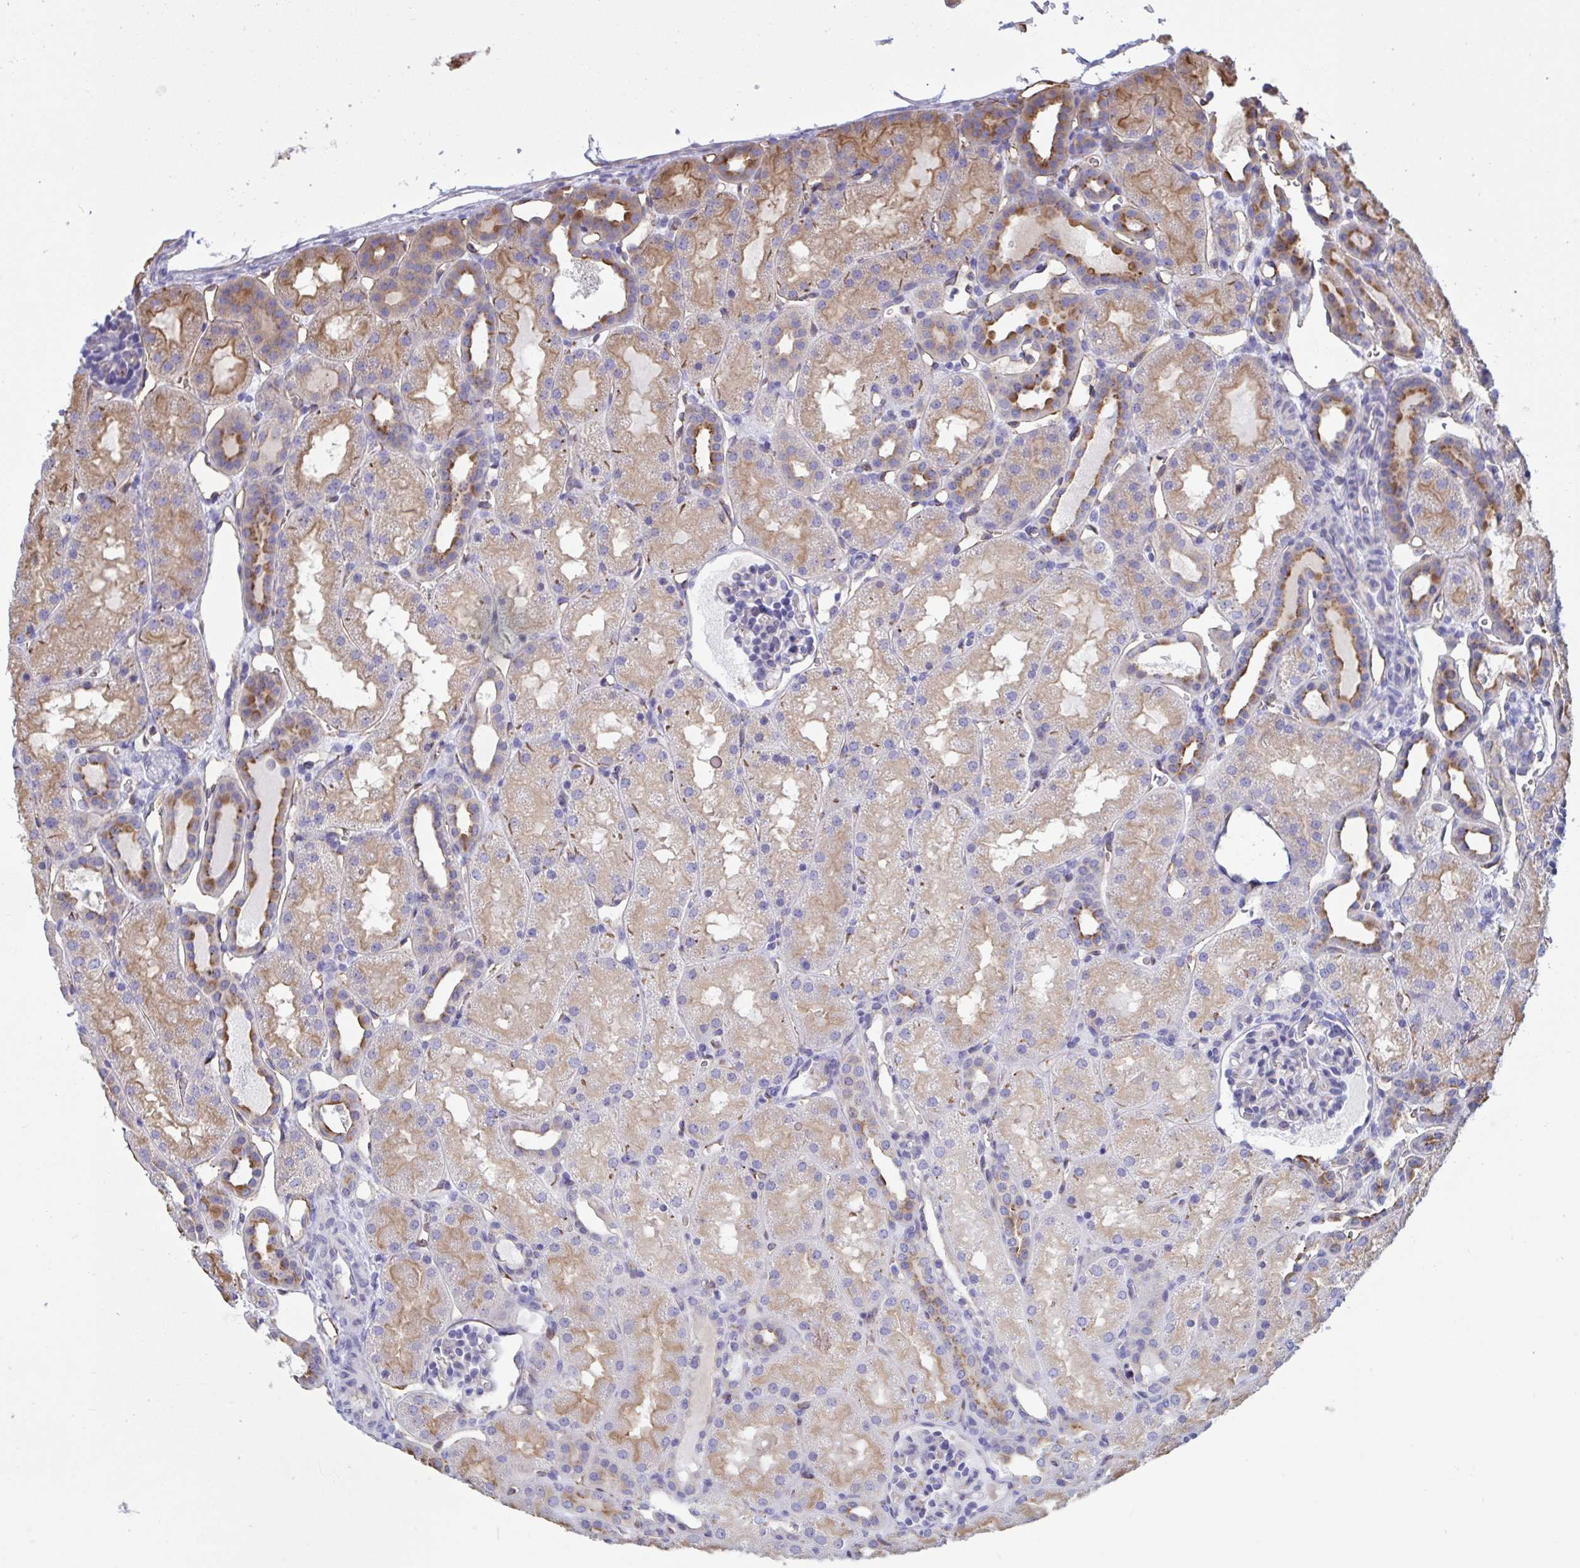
{"staining": {"intensity": "negative", "quantity": "none", "location": "none"}, "tissue": "kidney", "cell_type": "Cells in glomeruli", "image_type": "normal", "snomed": [{"axis": "morphology", "description": "Normal tissue, NOS"}, {"axis": "topography", "description": "Kidney"}], "caption": "Immunohistochemistry histopathology image of benign kidney: kidney stained with DAB demonstrates no significant protein positivity in cells in glomeruli. (DAB IHC, high magnification).", "gene": "RPL22L1", "patient": {"sex": "male", "age": 2}}